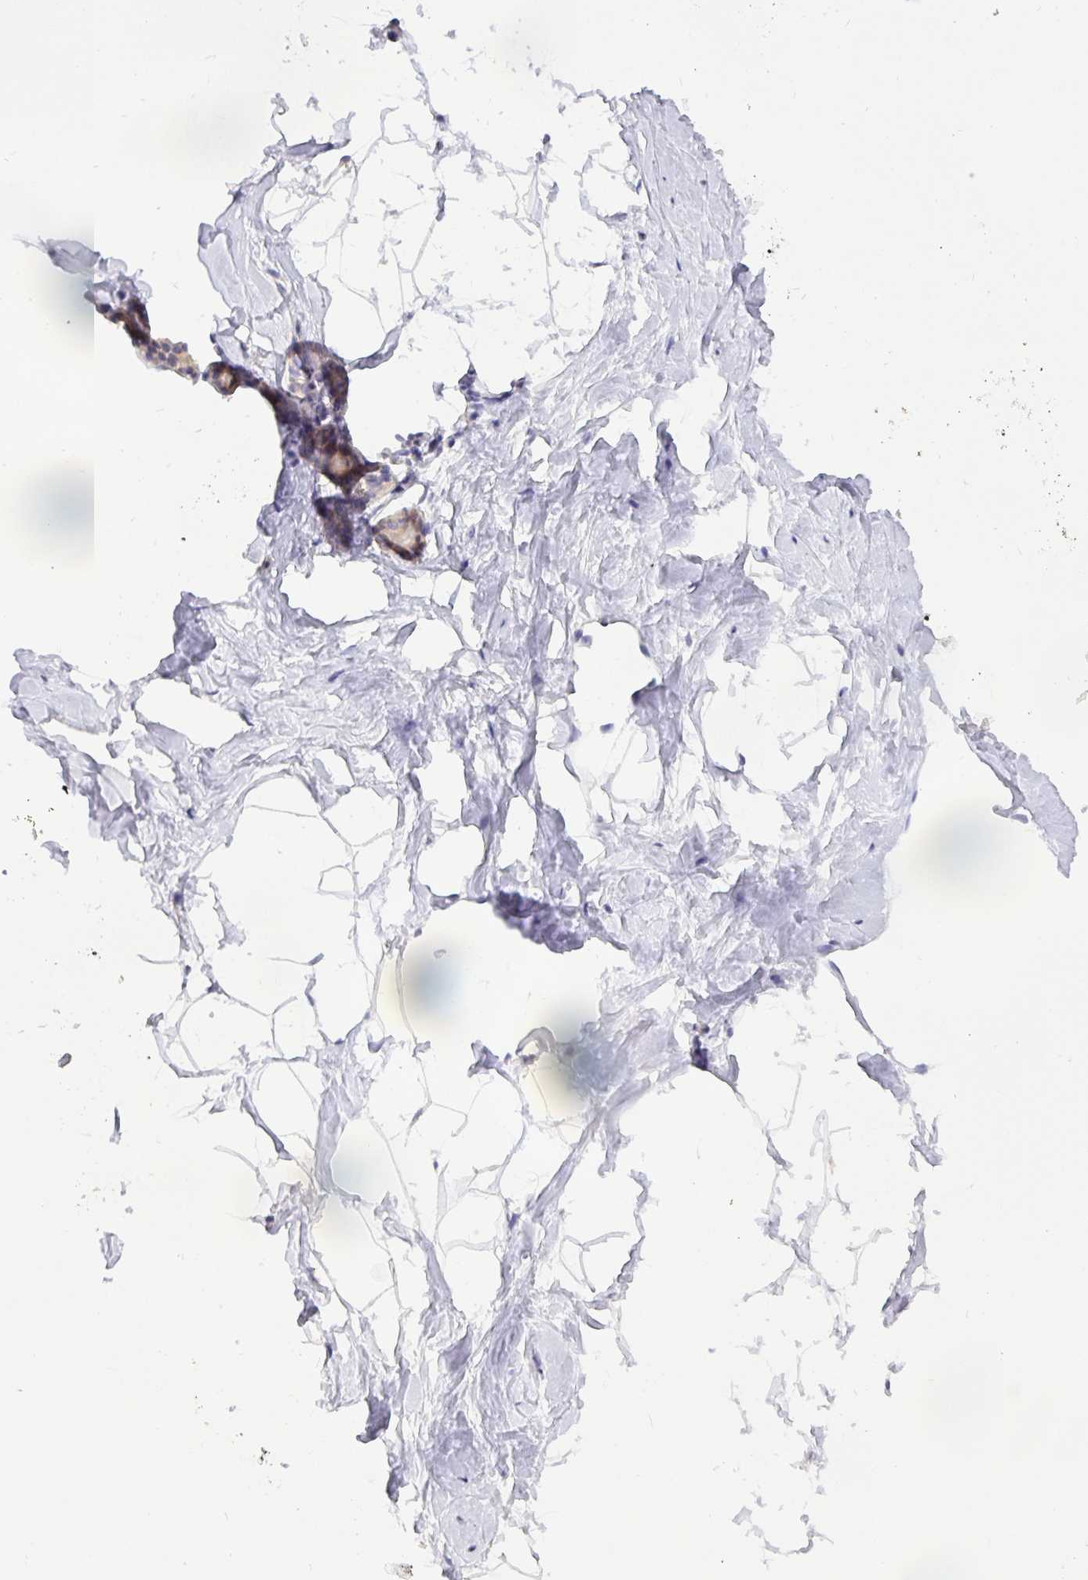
{"staining": {"intensity": "negative", "quantity": "none", "location": "none"}, "tissue": "breast", "cell_type": "Adipocytes", "image_type": "normal", "snomed": [{"axis": "morphology", "description": "Normal tissue, NOS"}, {"axis": "topography", "description": "Breast"}], "caption": "Micrograph shows no significant protein staining in adipocytes of normal breast.", "gene": "VGLL3", "patient": {"sex": "female", "age": 32}}